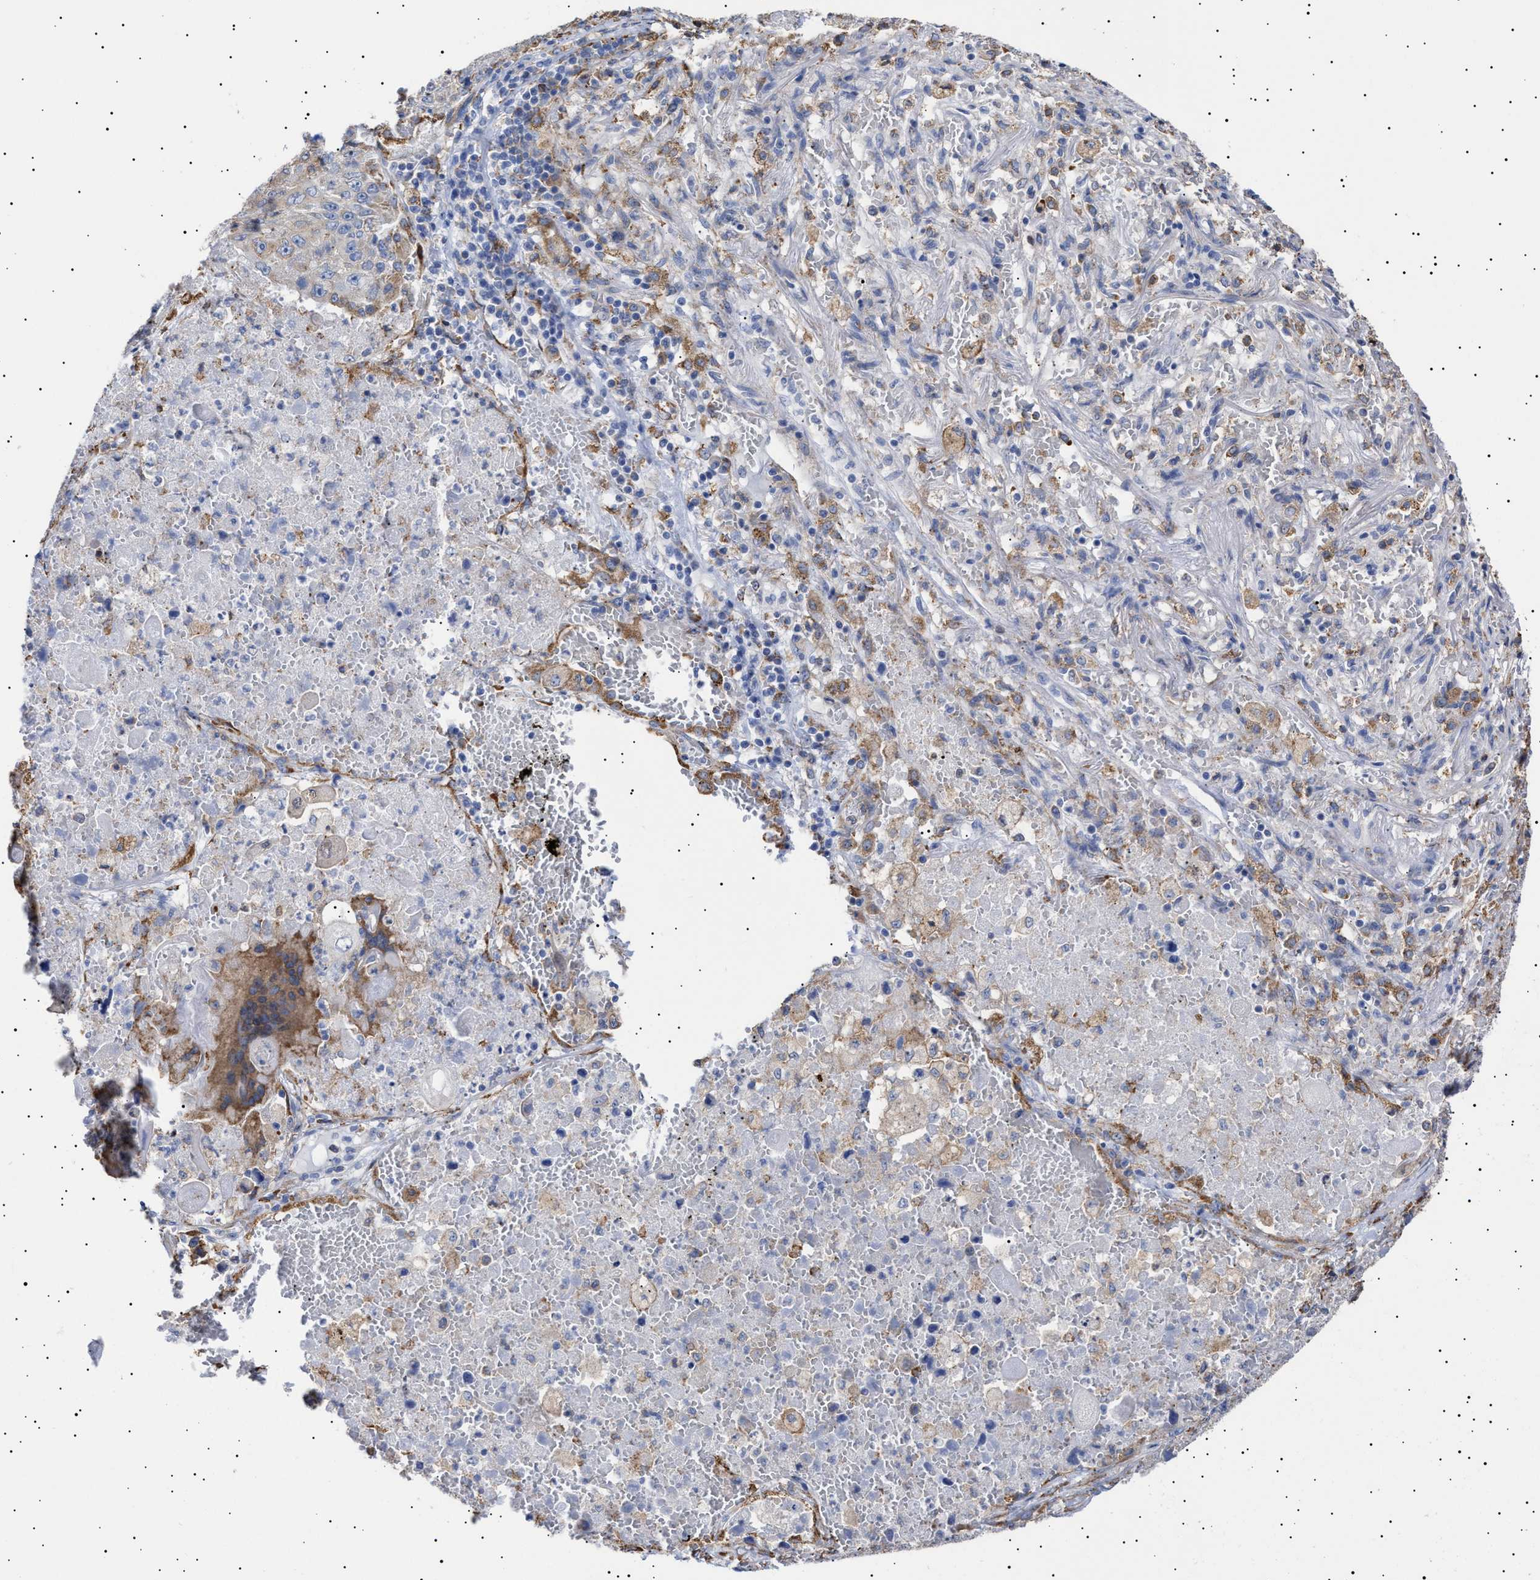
{"staining": {"intensity": "weak", "quantity": "<25%", "location": "cytoplasmic/membranous"}, "tissue": "lung cancer", "cell_type": "Tumor cells", "image_type": "cancer", "snomed": [{"axis": "morphology", "description": "Squamous cell carcinoma, NOS"}, {"axis": "topography", "description": "Lung"}], "caption": "Immunohistochemical staining of human lung cancer demonstrates no significant positivity in tumor cells. The staining is performed using DAB (3,3'-diaminobenzidine) brown chromogen with nuclei counter-stained in using hematoxylin.", "gene": "ERCC6L2", "patient": {"sex": "male", "age": 61}}